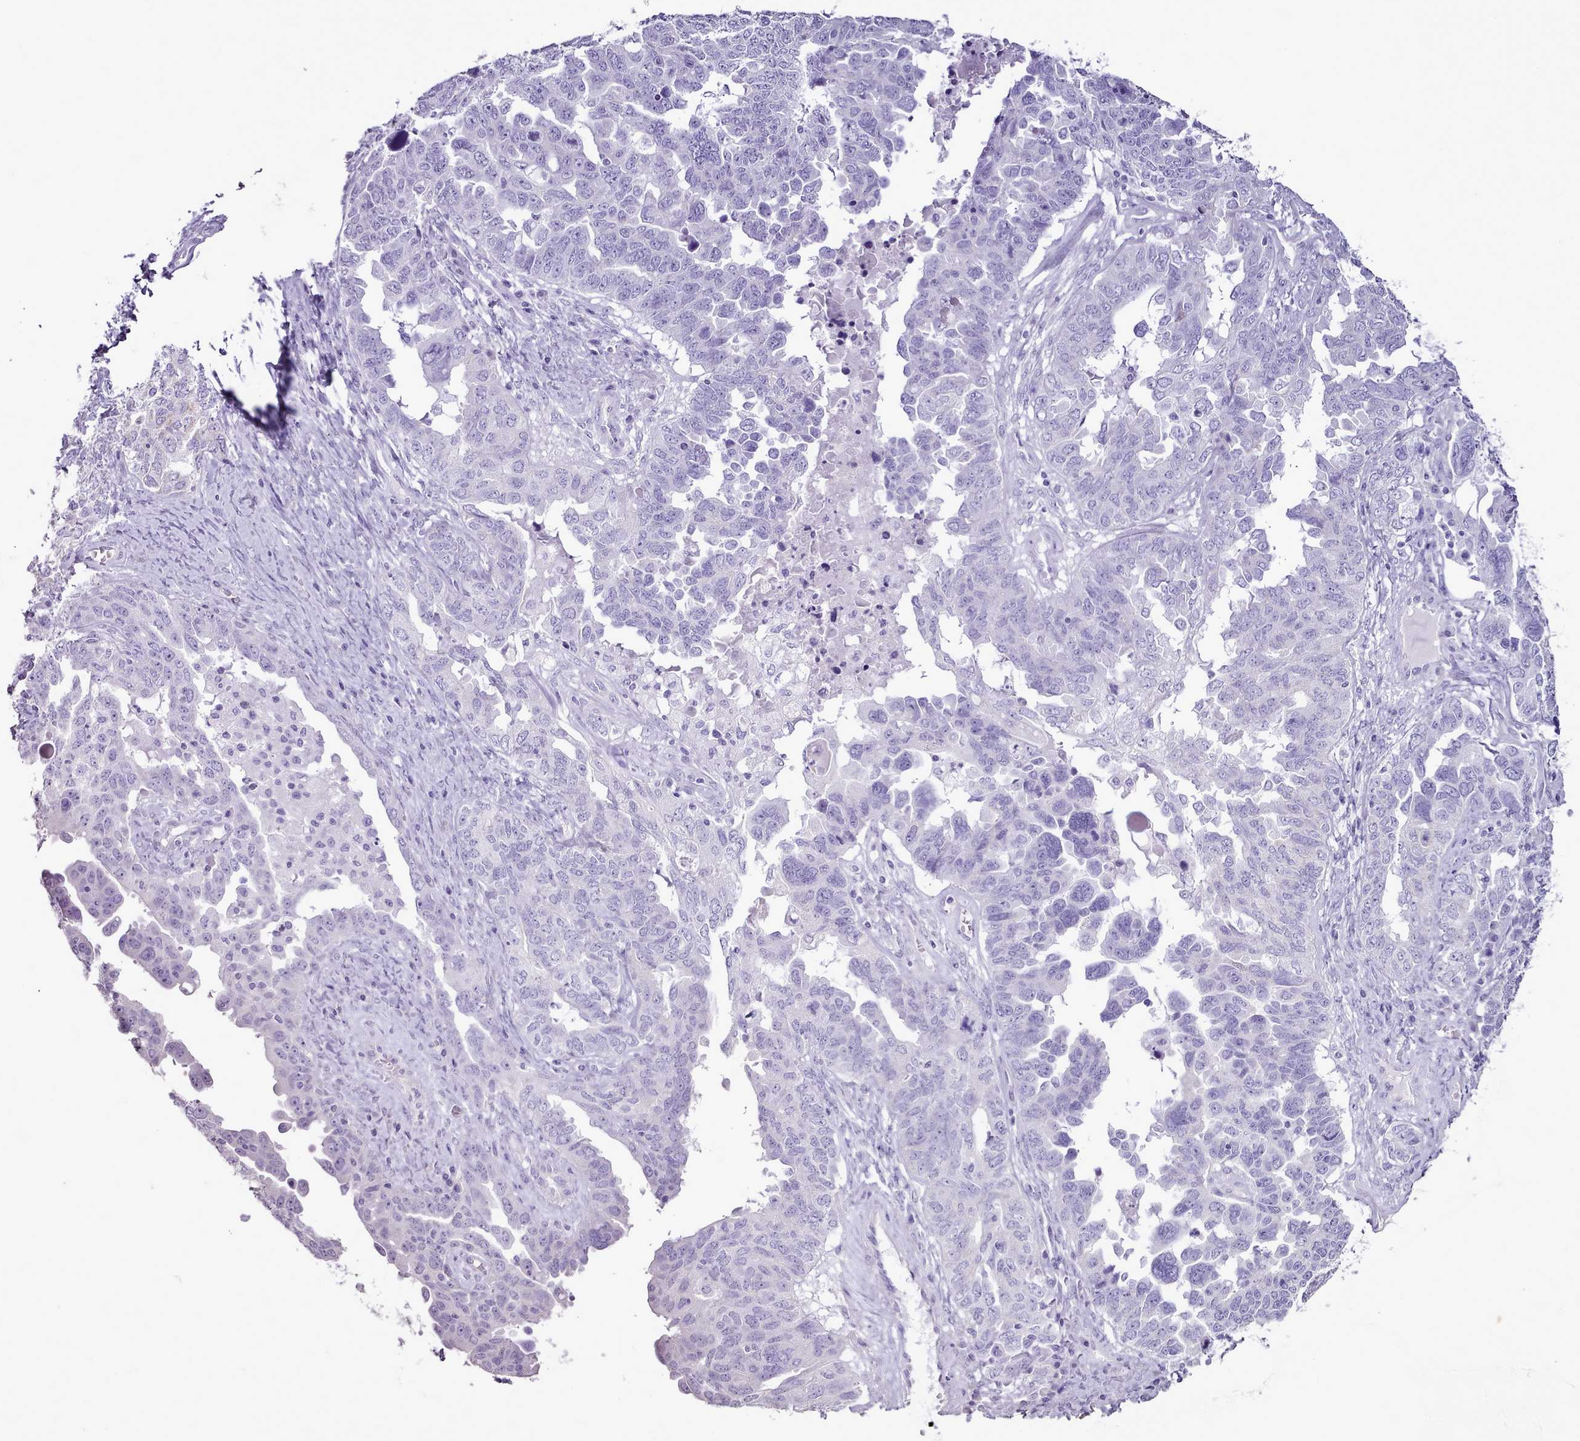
{"staining": {"intensity": "negative", "quantity": "none", "location": "none"}, "tissue": "ovarian cancer", "cell_type": "Tumor cells", "image_type": "cancer", "snomed": [{"axis": "morphology", "description": "Carcinoma, endometroid"}, {"axis": "topography", "description": "Ovary"}], "caption": "Immunohistochemistry (IHC) photomicrograph of endometroid carcinoma (ovarian) stained for a protein (brown), which displays no expression in tumor cells.", "gene": "BLOC1S2", "patient": {"sex": "female", "age": 62}}